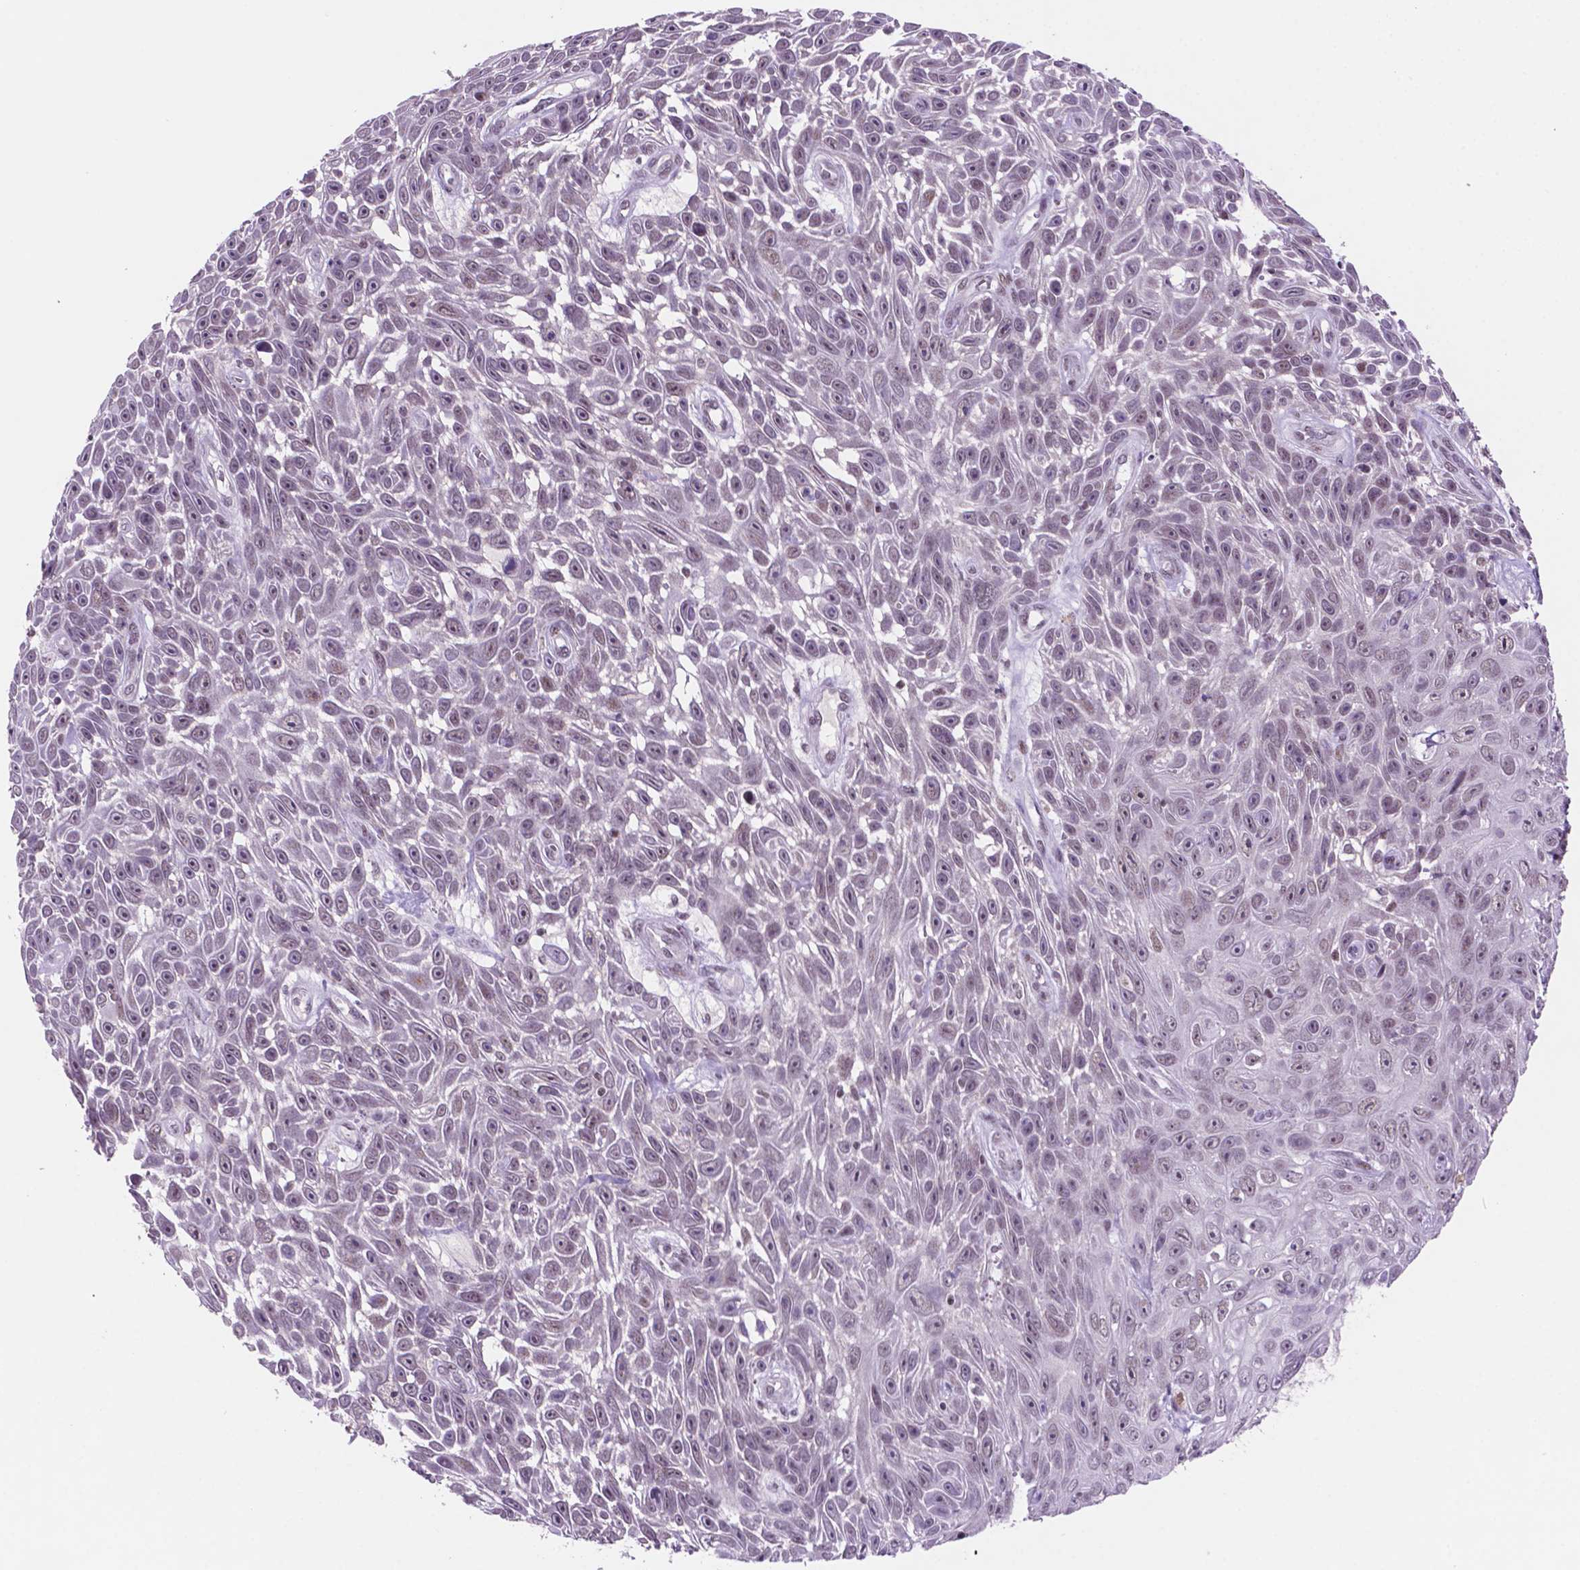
{"staining": {"intensity": "weak", "quantity": "25%-75%", "location": "nuclear"}, "tissue": "skin cancer", "cell_type": "Tumor cells", "image_type": "cancer", "snomed": [{"axis": "morphology", "description": "Squamous cell carcinoma, NOS"}, {"axis": "topography", "description": "Skin"}], "caption": "Skin squamous cell carcinoma tissue shows weak nuclear positivity in approximately 25%-75% of tumor cells, visualized by immunohistochemistry. The protein of interest is shown in brown color, while the nuclei are stained blue.", "gene": "NCOR1", "patient": {"sex": "male", "age": 82}}